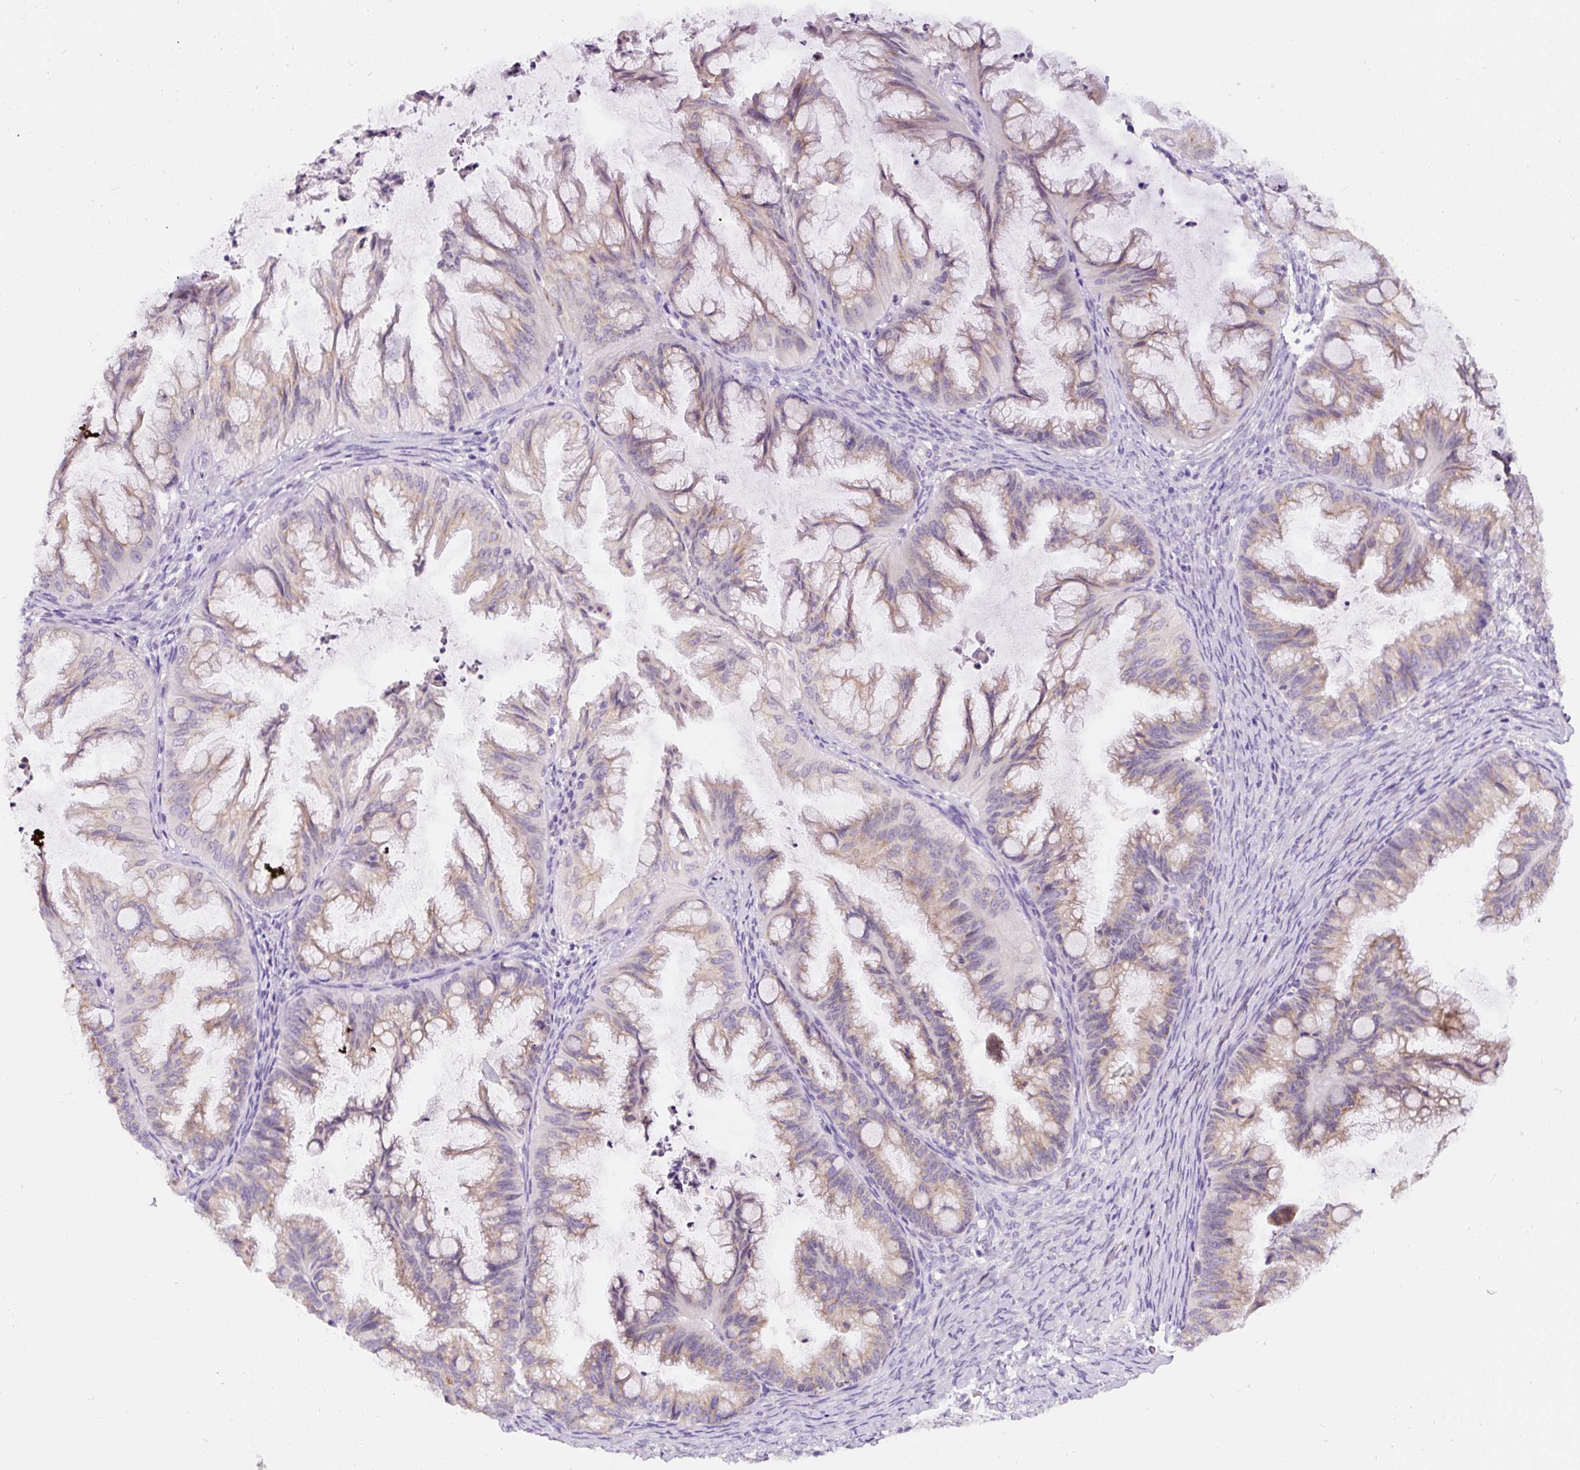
{"staining": {"intensity": "weak", "quantity": ">75%", "location": "cytoplasmic/membranous"}, "tissue": "ovarian cancer", "cell_type": "Tumor cells", "image_type": "cancer", "snomed": [{"axis": "morphology", "description": "Cystadenocarcinoma, mucinous, NOS"}, {"axis": "topography", "description": "Ovary"}], "caption": "IHC micrograph of ovarian cancer stained for a protein (brown), which reveals low levels of weak cytoplasmic/membranous expression in about >75% of tumor cells.", "gene": "DDOST", "patient": {"sex": "female", "age": 35}}